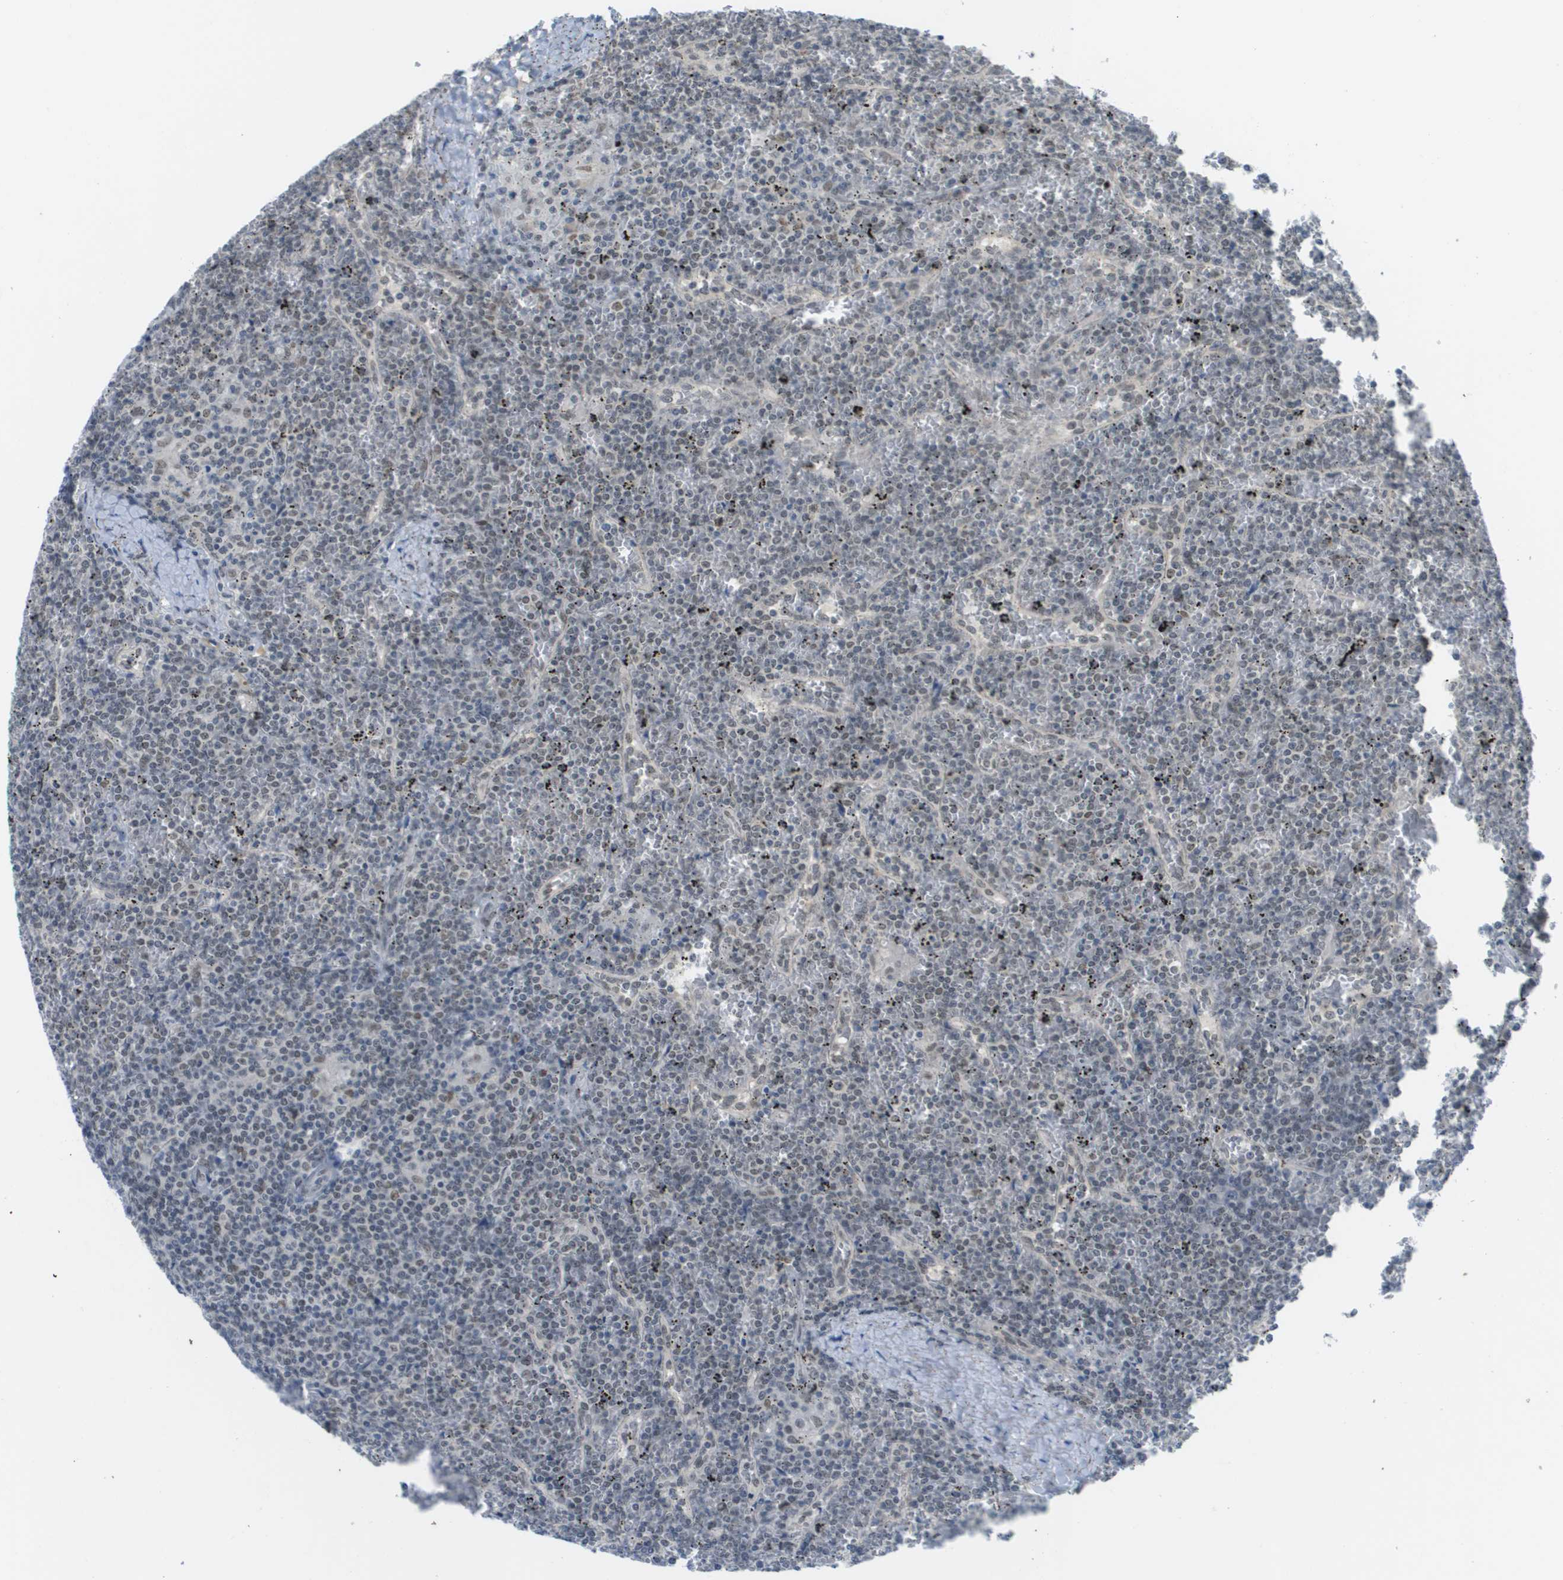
{"staining": {"intensity": "weak", "quantity": "25%-75%", "location": "nuclear"}, "tissue": "lymphoma", "cell_type": "Tumor cells", "image_type": "cancer", "snomed": [{"axis": "morphology", "description": "Malignant lymphoma, non-Hodgkin's type, Low grade"}, {"axis": "topography", "description": "Spleen"}], "caption": "Malignant lymphoma, non-Hodgkin's type (low-grade) tissue exhibits weak nuclear staining in approximately 25%-75% of tumor cells, visualized by immunohistochemistry.", "gene": "ARID1B", "patient": {"sex": "female", "age": 19}}